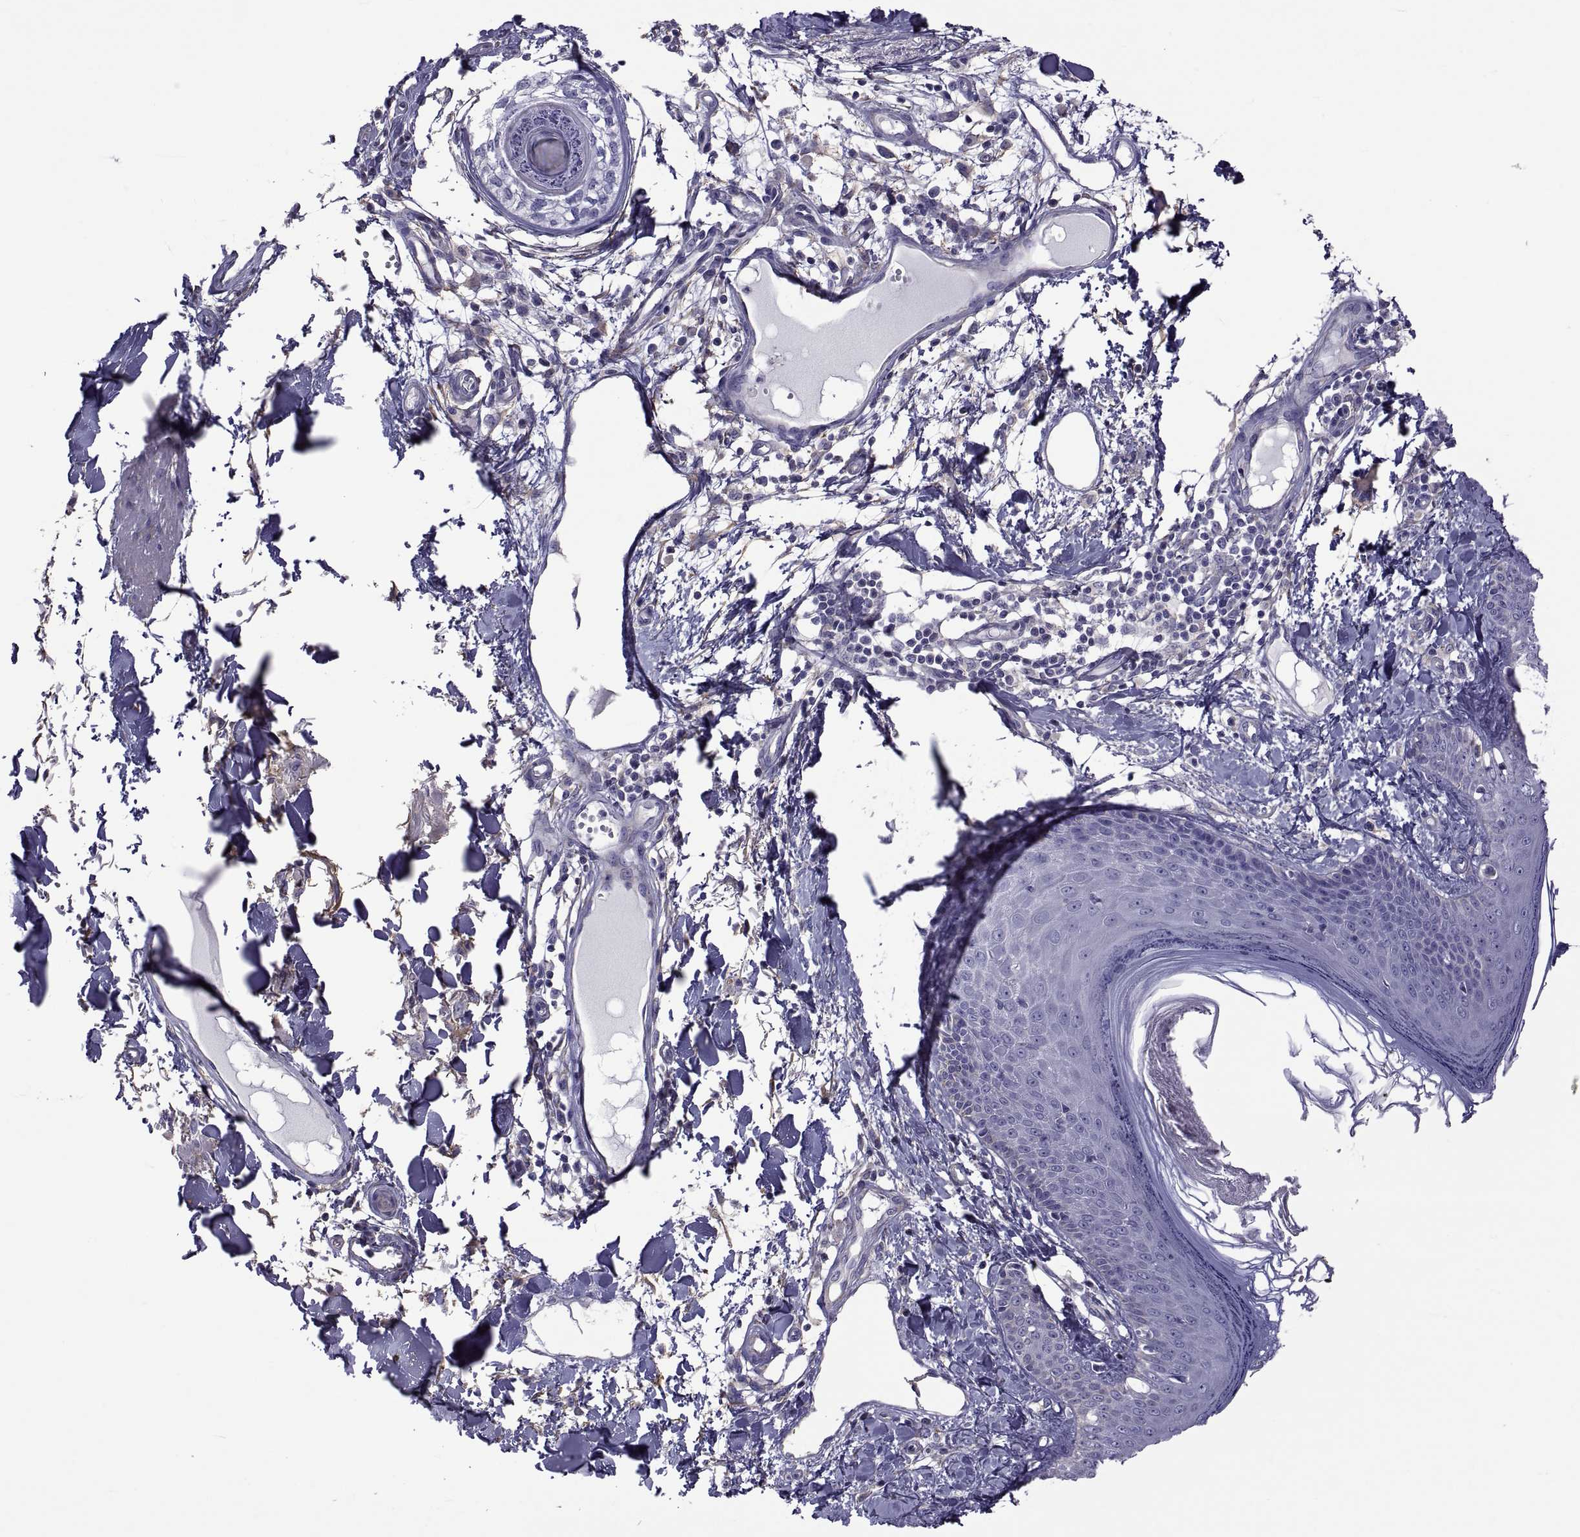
{"staining": {"intensity": "negative", "quantity": "none", "location": "none"}, "tissue": "skin", "cell_type": "Fibroblasts", "image_type": "normal", "snomed": [{"axis": "morphology", "description": "Normal tissue, NOS"}, {"axis": "topography", "description": "Skin"}], "caption": "This photomicrograph is of unremarkable skin stained with immunohistochemistry to label a protein in brown with the nuclei are counter-stained blue. There is no positivity in fibroblasts.", "gene": "TMC3", "patient": {"sex": "male", "age": 76}}